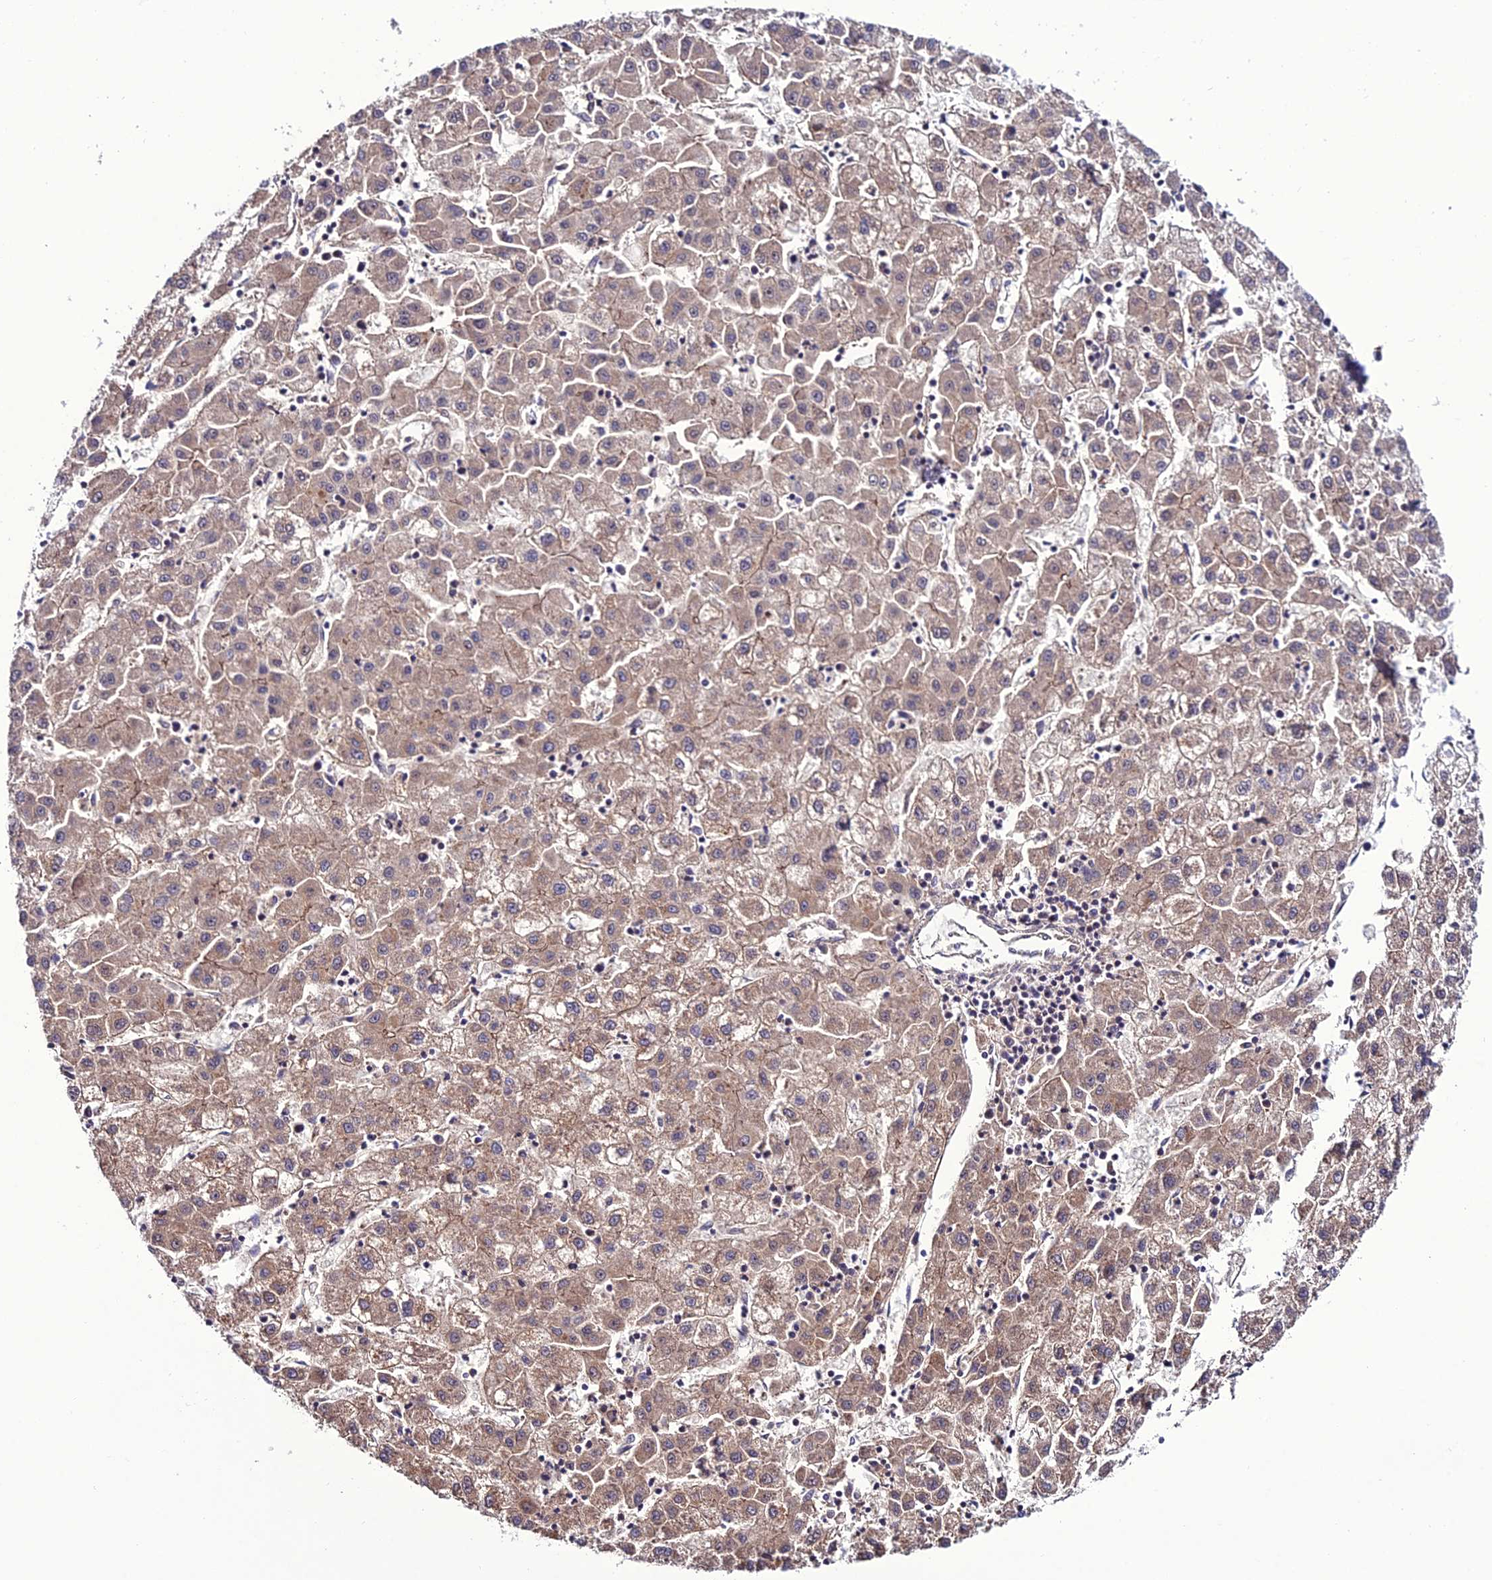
{"staining": {"intensity": "weak", "quantity": ">75%", "location": "cytoplasmic/membranous"}, "tissue": "liver cancer", "cell_type": "Tumor cells", "image_type": "cancer", "snomed": [{"axis": "morphology", "description": "Carcinoma, Hepatocellular, NOS"}, {"axis": "topography", "description": "Liver"}], "caption": "There is low levels of weak cytoplasmic/membranous positivity in tumor cells of hepatocellular carcinoma (liver), as demonstrated by immunohistochemical staining (brown color).", "gene": "PPIL3", "patient": {"sex": "male", "age": 72}}